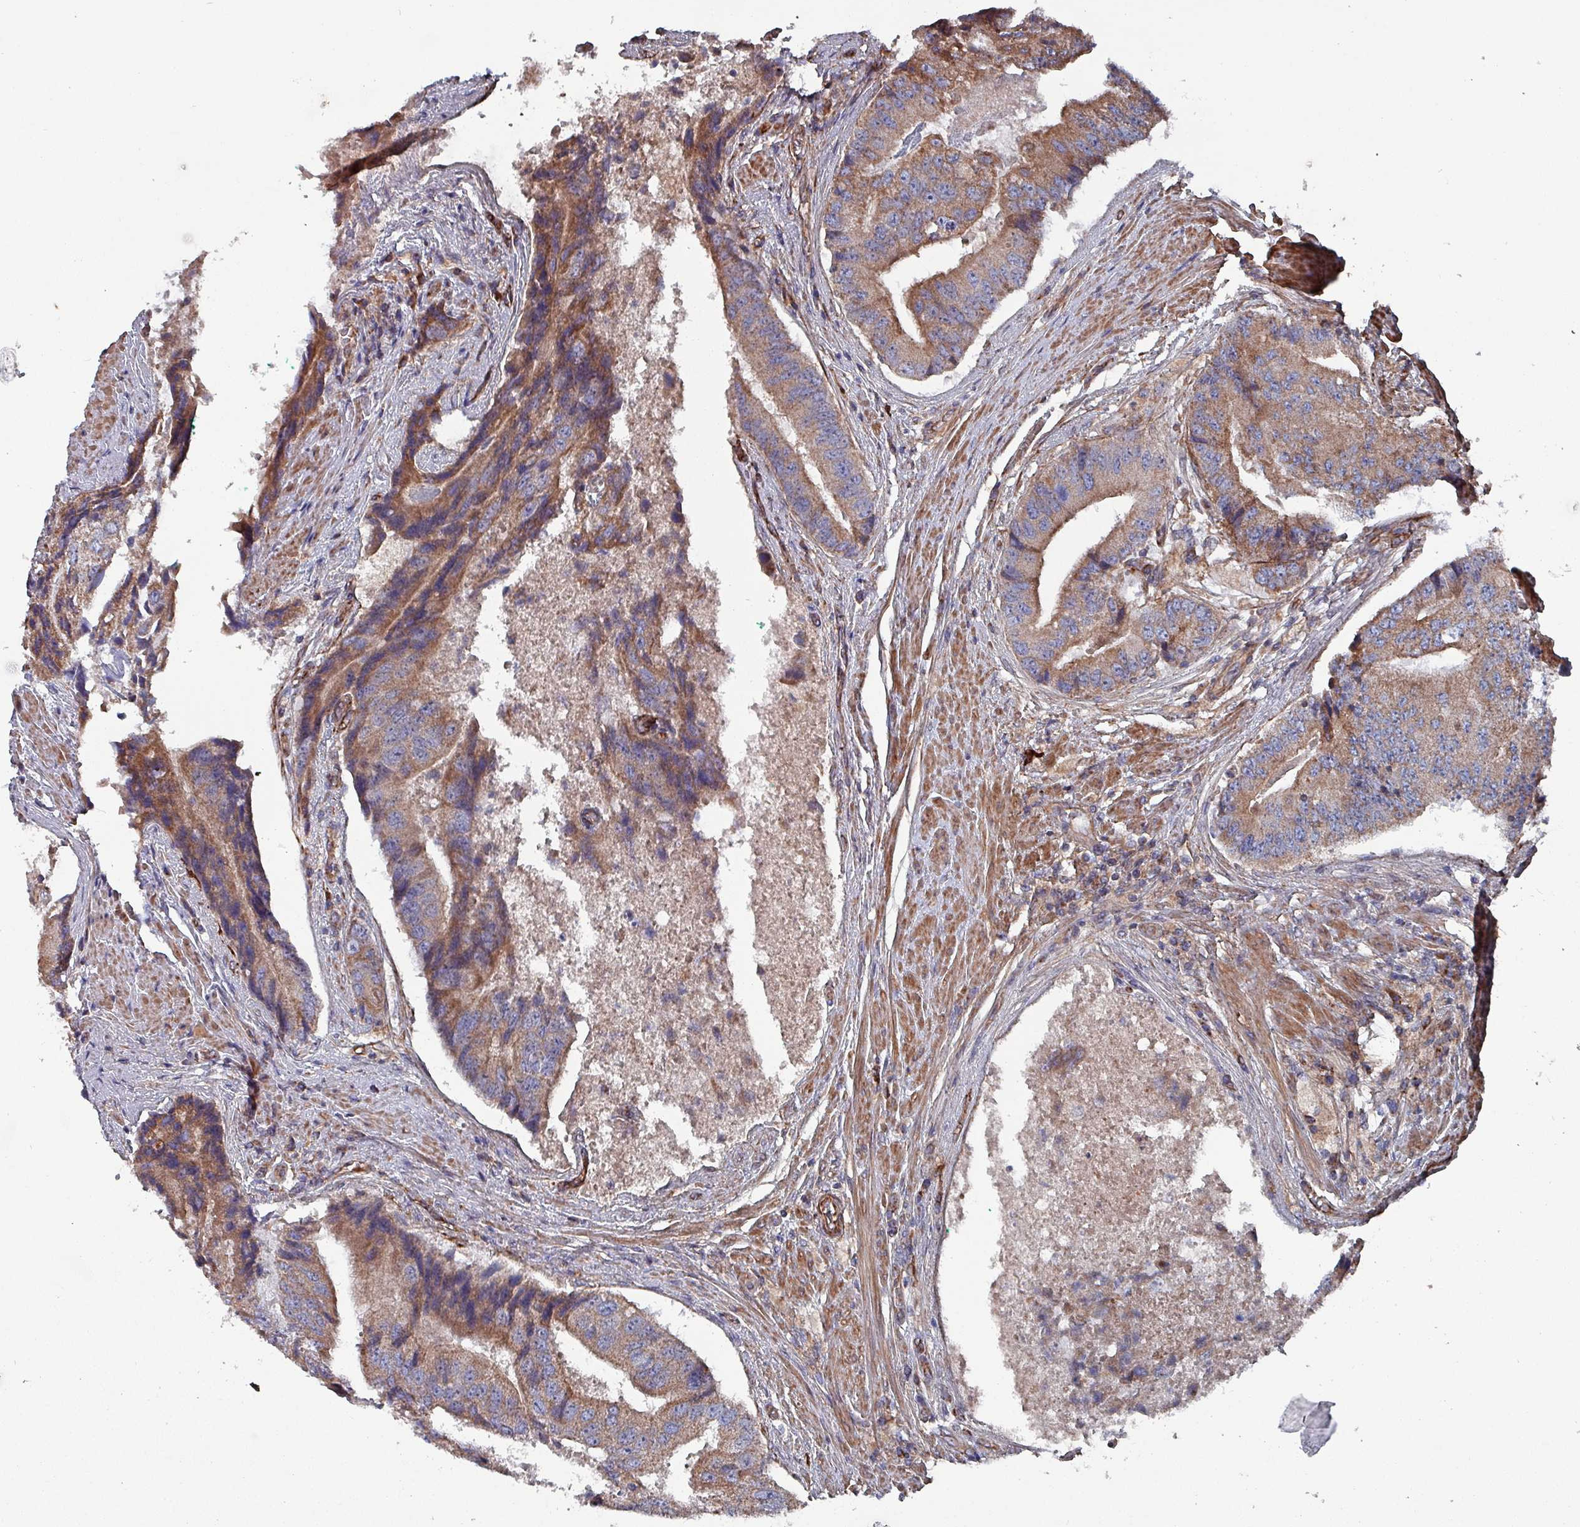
{"staining": {"intensity": "moderate", "quantity": ">75%", "location": "cytoplasmic/membranous"}, "tissue": "prostate cancer", "cell_type": "Tumor cells", "image_type": "cancer", "snomed": [{"axis": "morphology", "description": "Adenocarcinoma, High grade"}, {"axis": "topography", "description": "Prostate"}], "caption": "High-magnification brightfield microscopy of prostate high-grade adenocarcinoma stained with DAB (3,3'-diaminobenzidine) (brown) and counterstained with hematoxylin (blue). tumor cells exhibit moderate cytoplasmic/membranous expression is seen in about>75% of cells. The staining was performed using DAB, with brown indicating positive protein expression. Nuclei are stained blue with hematoxylin.", "gene": "ANO10", "patient": {"sex": "male", "age": 70}}